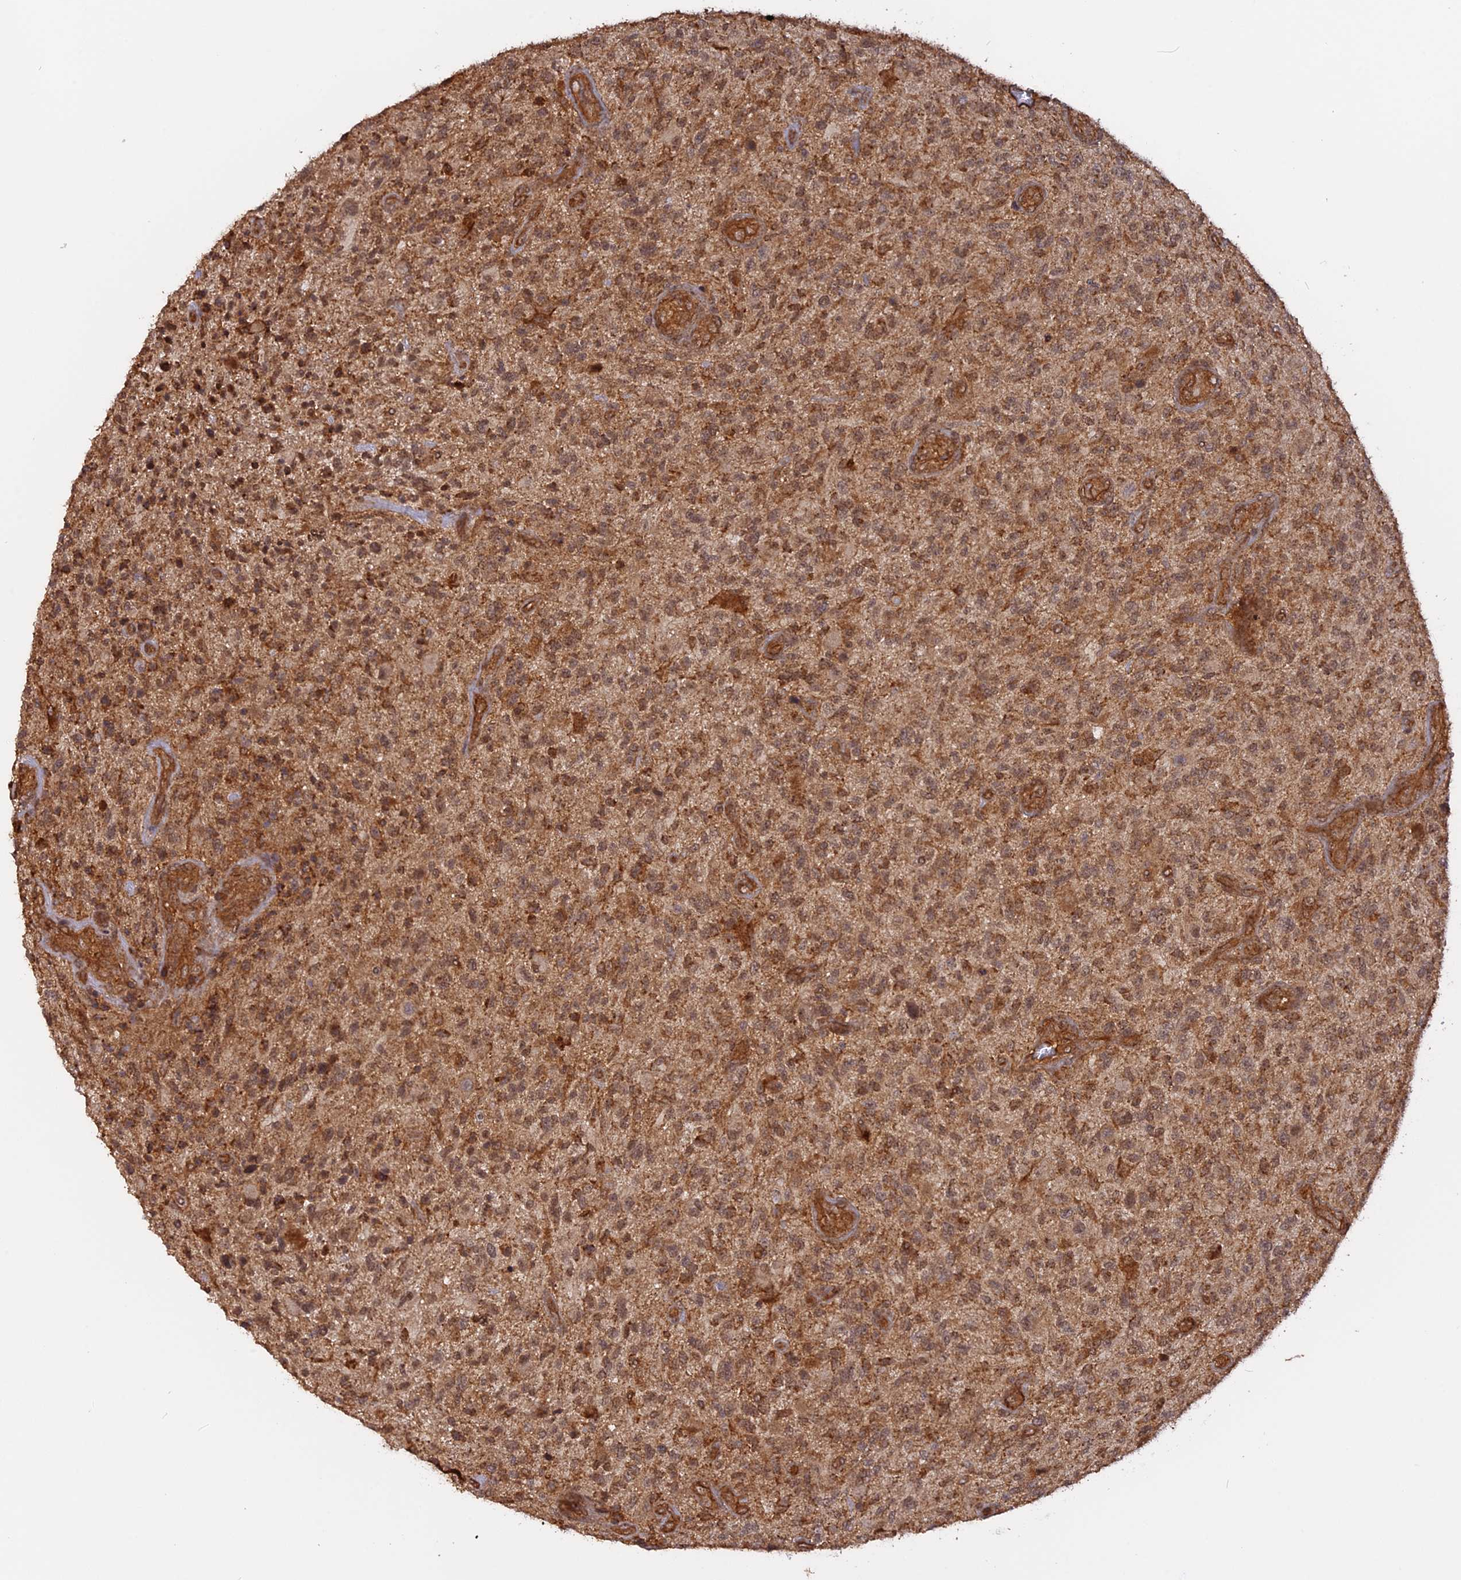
{"staining": {"intensity": "moderate", "quantity": ">75%", "location": "cytoplasmic/membranous,nuclear"}, "tissue": "glioma", "cell_type": "Tumor cells", "image_type": "cancer", "snomed": [{"axis": "morphology", "description": "Glioma, malignant, High grade"}, {"axis": "topography", "description": "Brain"}], "caption": "DAB immunohistochemical staining of malignant glioma (high-grade) shows moderate cytoplasmic/membranous and nuclear protein staining in approximately >75% of tumor cells. (Stains: DAB in brown, nuclei in blue, Microscopy: brightfield microscopy at high magnification).", "gene": "CCDC174", "patient": {"sex": "male", "age": 47}}